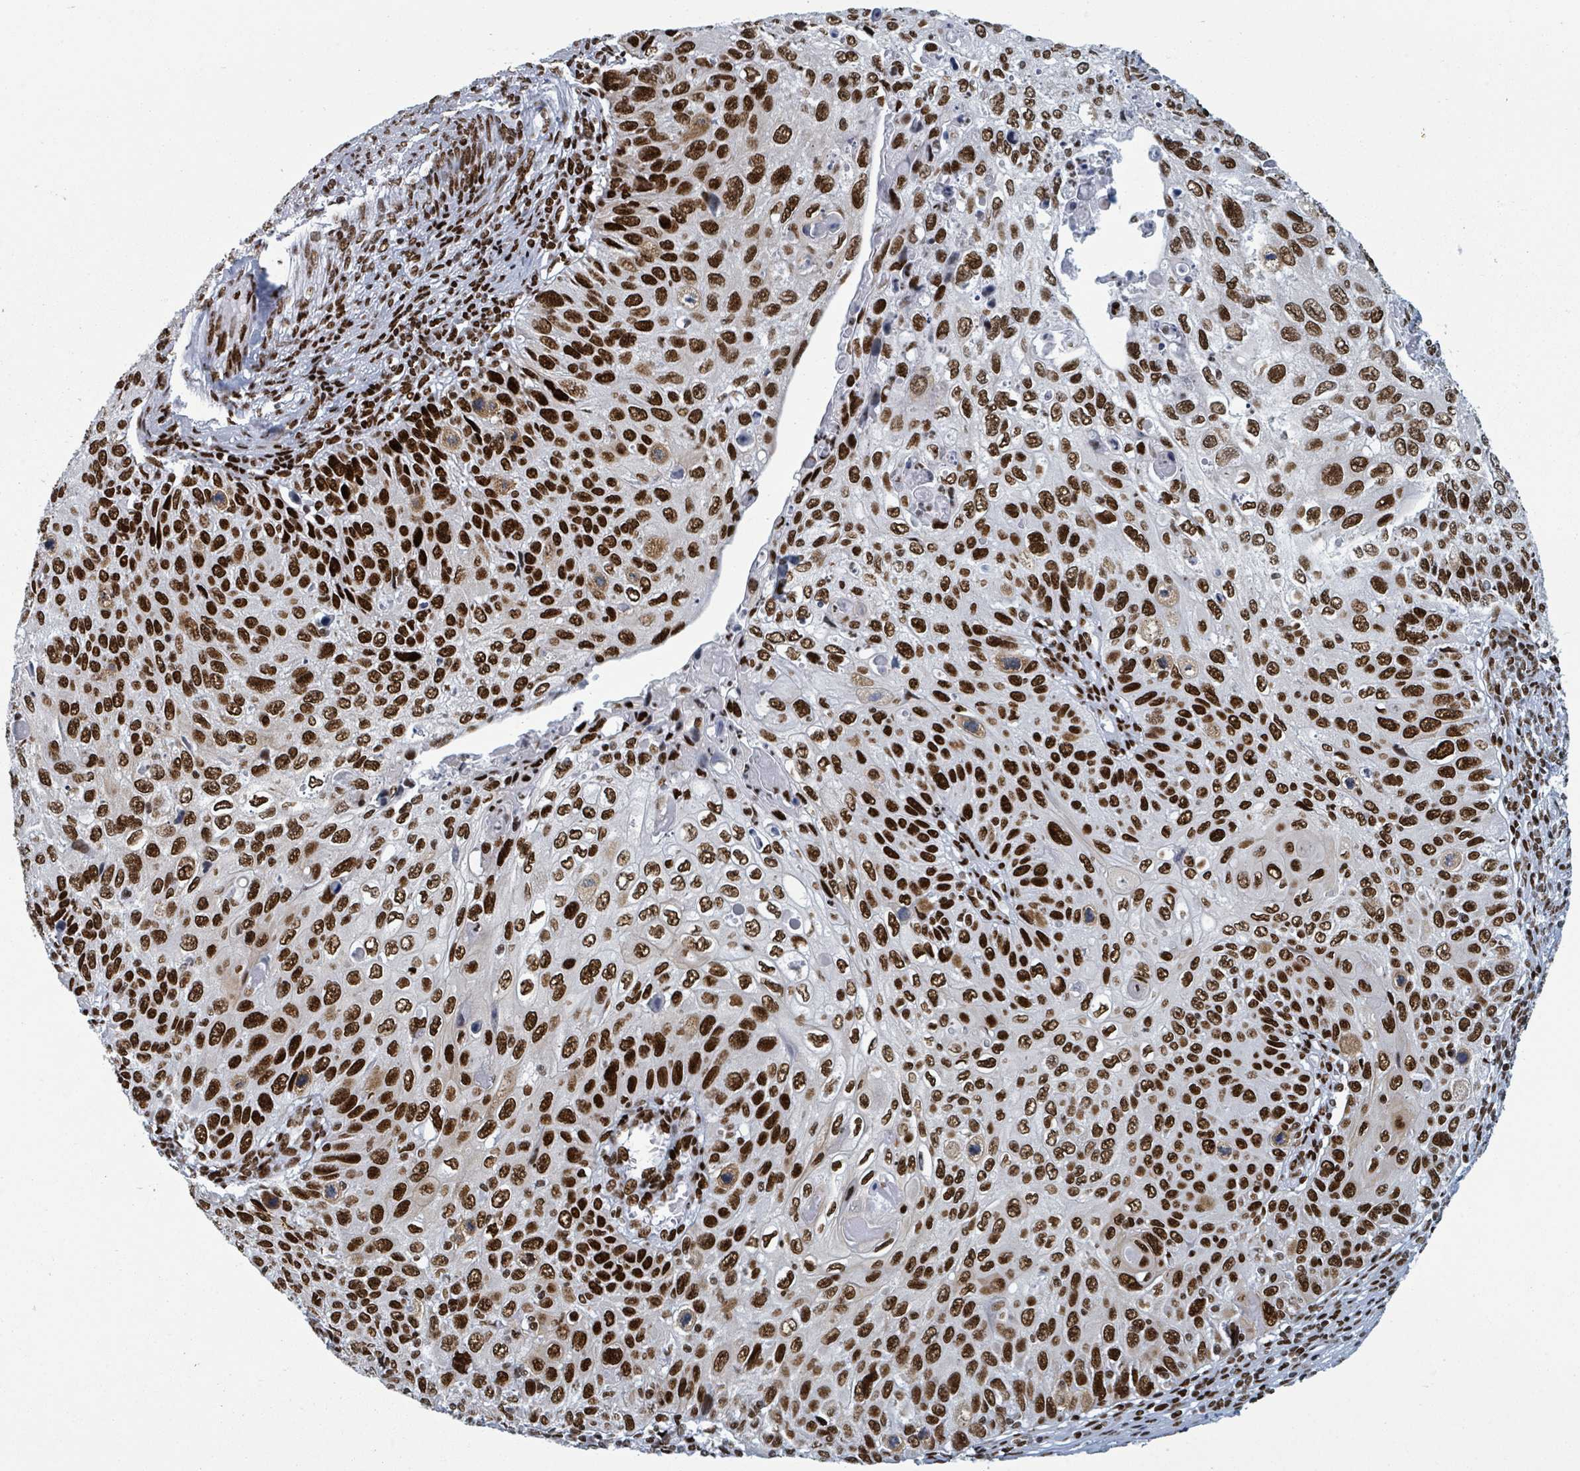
{"staining": {"intensity": "strong", "quantity": ">75%", "location": "nuclear"}, "tissue": "cervical cancer", "cell_type": "Tumor cells", "image_type": "cancer", "snomed": [{"axis": "morphology", "description": "Squamous cell carcinoma, NOS"}, {"axis": "topography", "description": "Cervix"}], "caption": "Human cervical cancer (squamous cell carcinoma) stained with a protein marker shows strong staining in tumor cells.", "gene": "DHX16", "patient": {"sex": "female", "age": 70}}